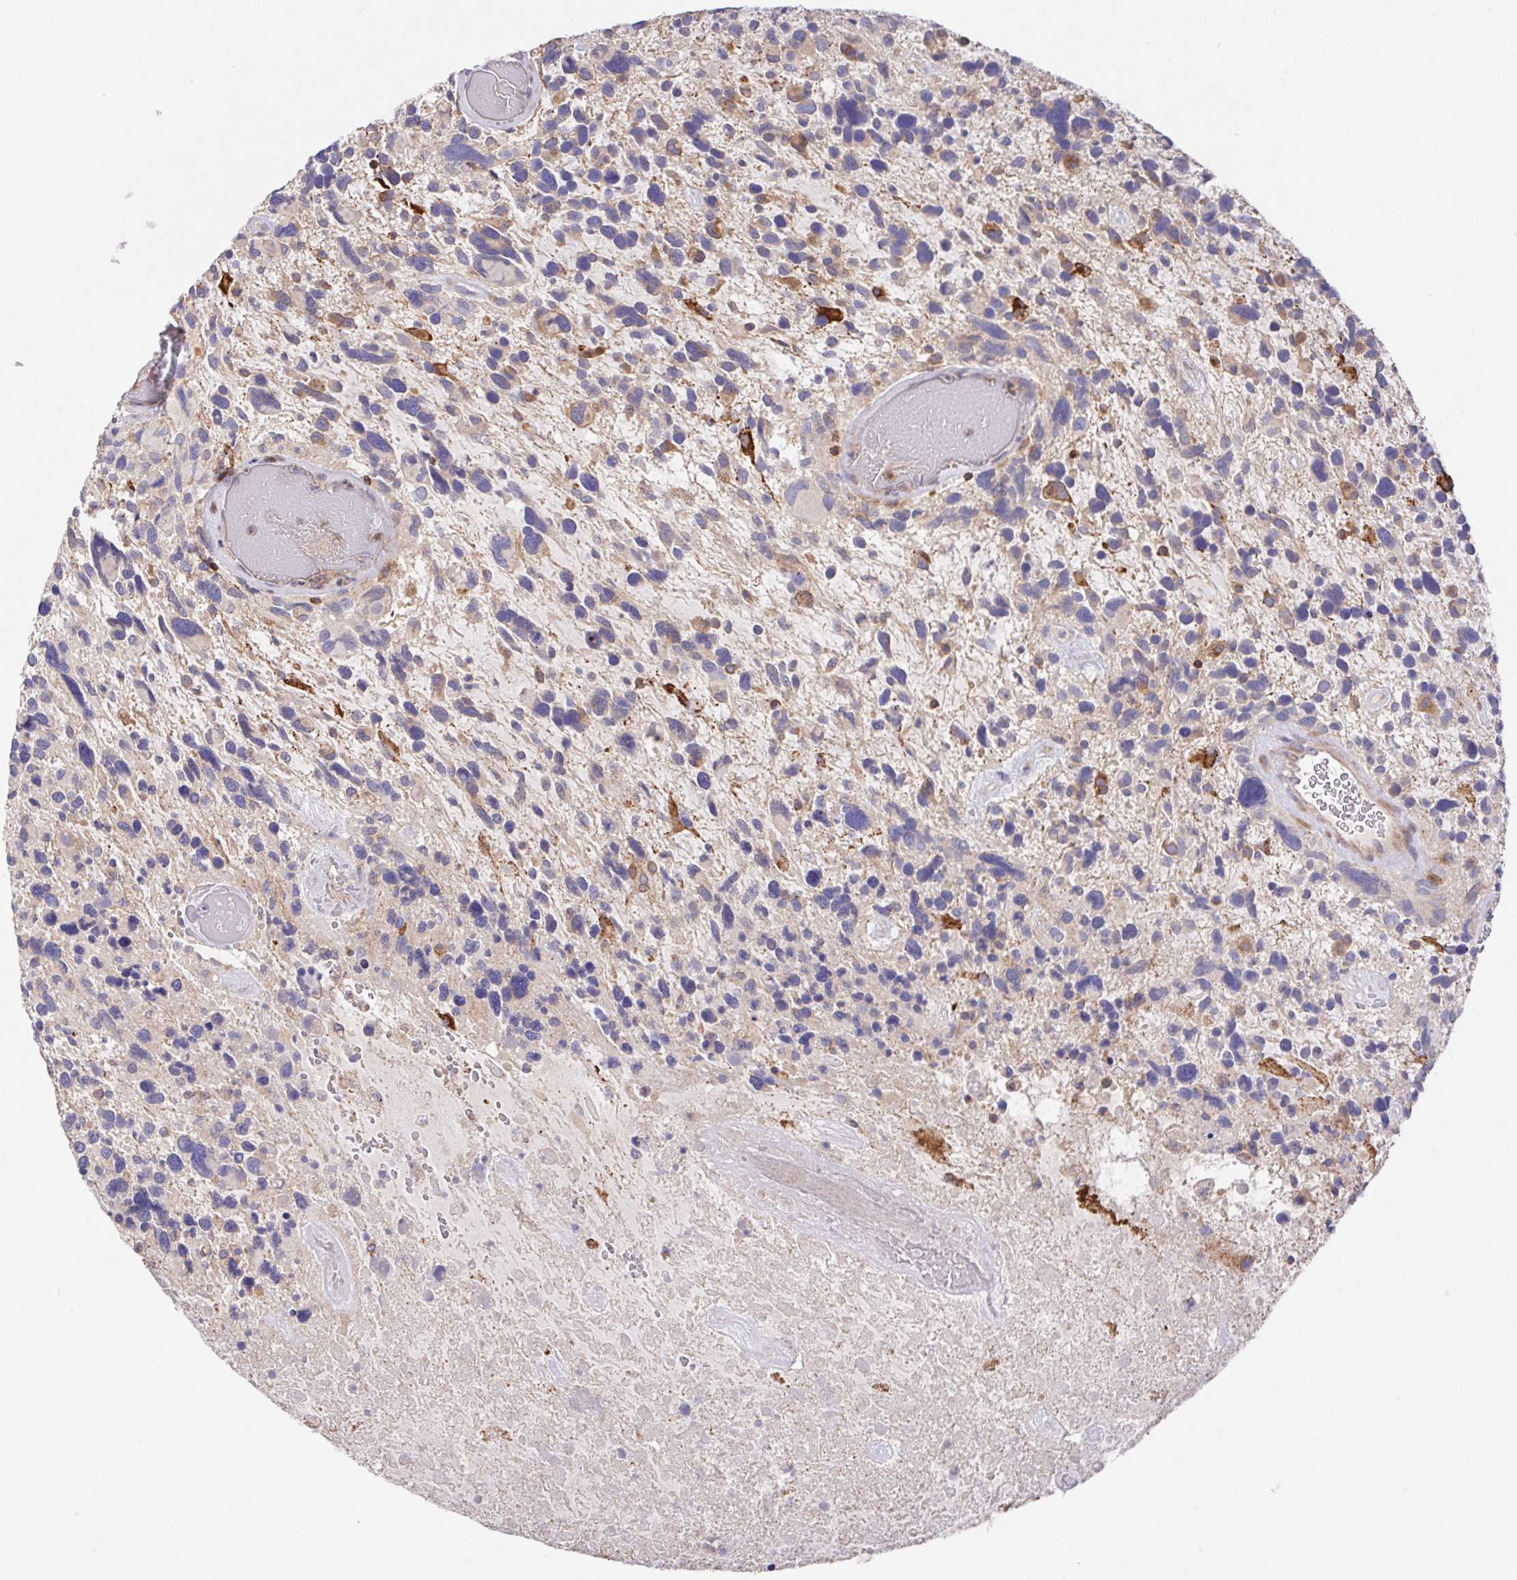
{"staining": {"intensity": "strong", "quantity": "<25%", "location": "cytoplasmic/membranous"}, "tissue": "glioma", "cell_type": "Tumor cells", "image_type": "cancer", "snomed": [{"axis": "morphology", "description": "Glioma, malignant, High grade"}, {"axis": "topography", "description": "Brain"}], "caption": "Protein analysis of glioma tissue exhibits strong cytoplasmic/membranous expression in about <25% of tumor cells.", "gene": "FAM241A", "patient": {"sex": "male", "age": 49}}